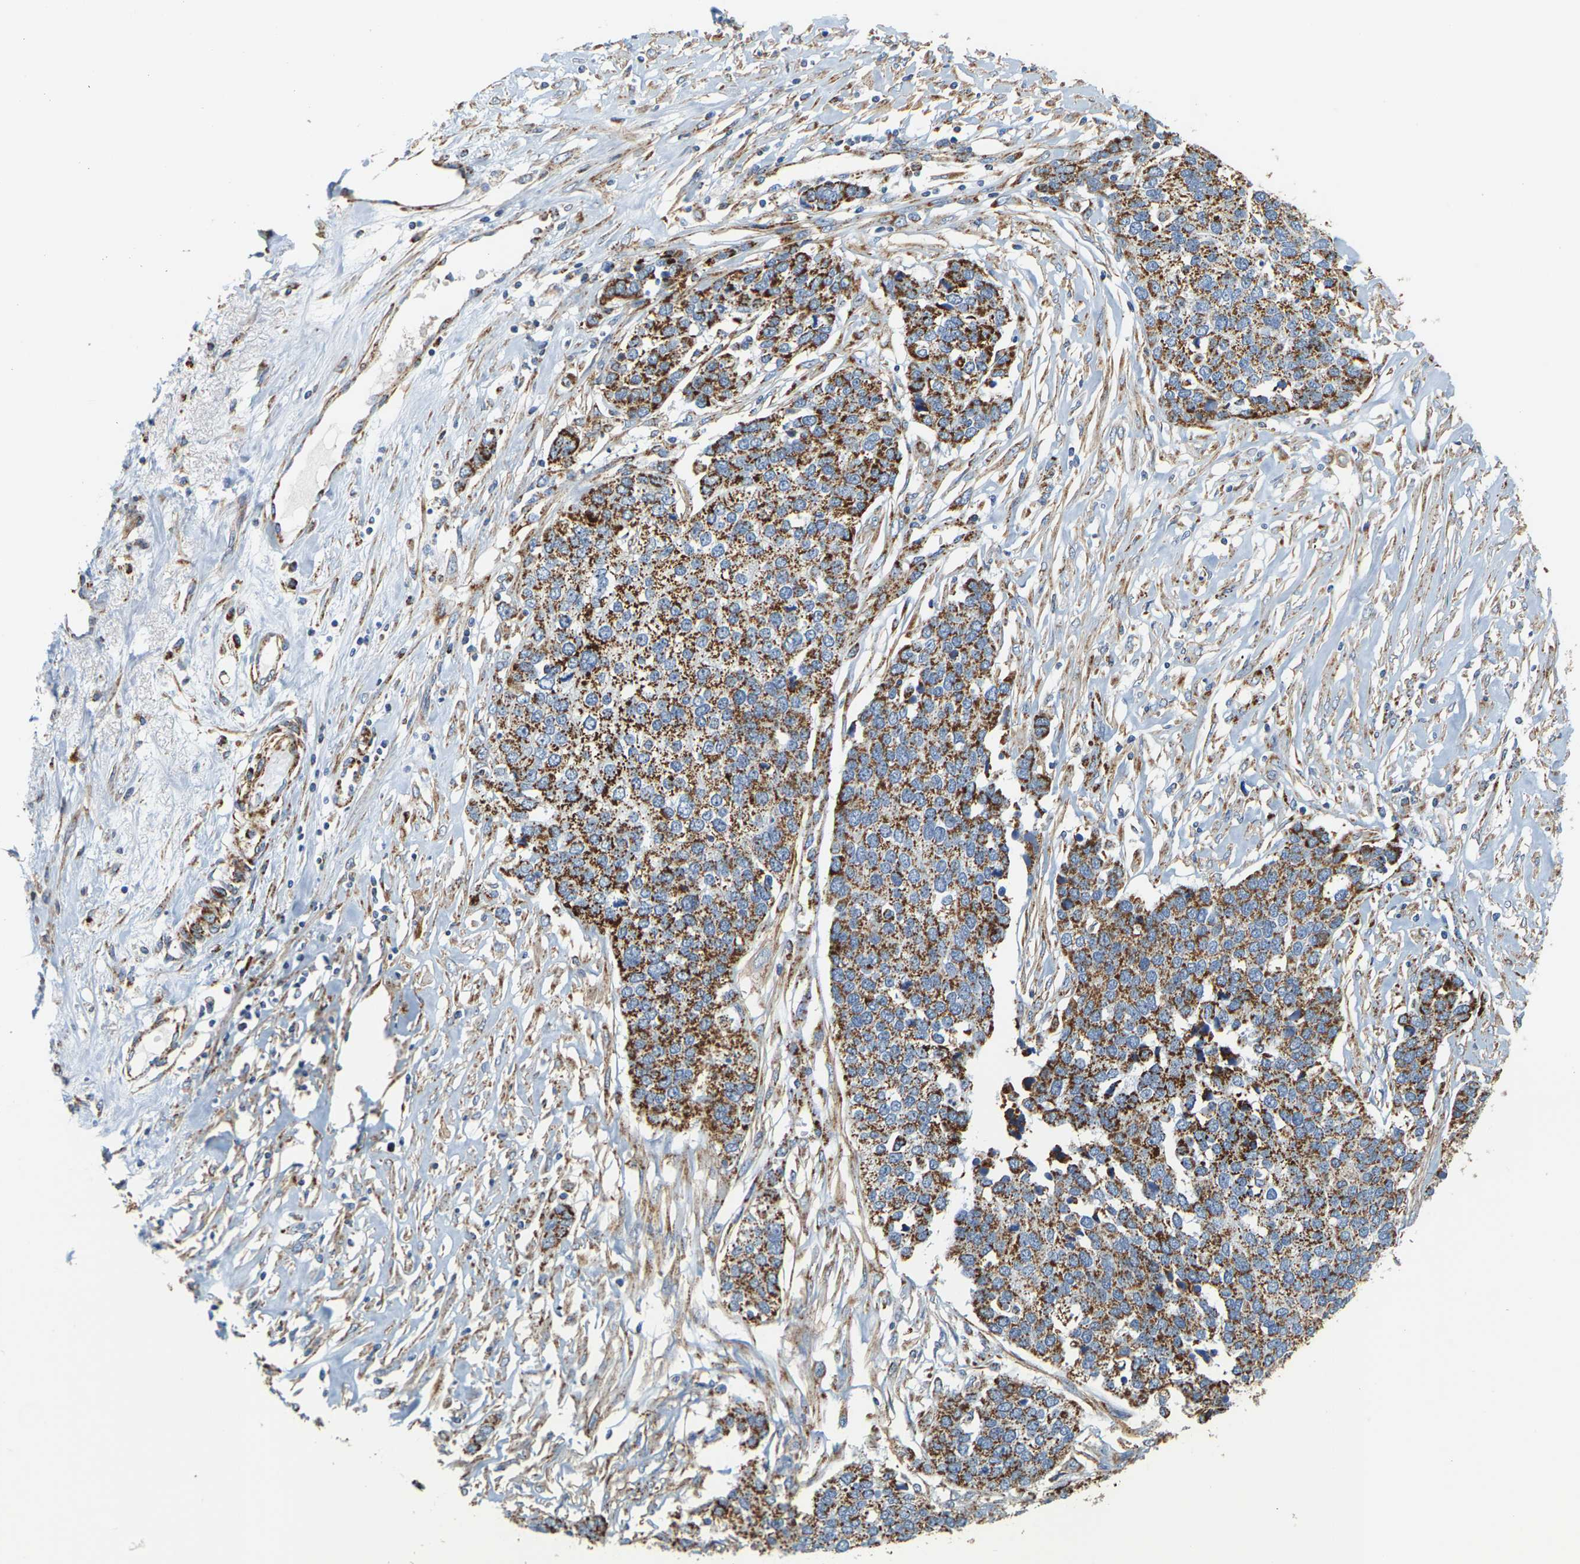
{"staining": {"intensity": "strong", "quantity": ">75%", "location": "cytoplasmic/membranous"}, "tissue": "ovarian cancer", "cell_type": "Tumor cells", "image_type": "cancer", "snomed": [{"axis": "morphology", "description": "Cystadenocarcinoma, serous, NOS"}, {"axis": "topography", "description": "Ovary"}], "caption": "Brown immunohistochemical staining in human ovarian cancer displays strong cytoplasmic/membranous staining in approximately >75% of tumor cells.", "gene": "SHMT2", "patient": {"sex": "female", "age": 44}}